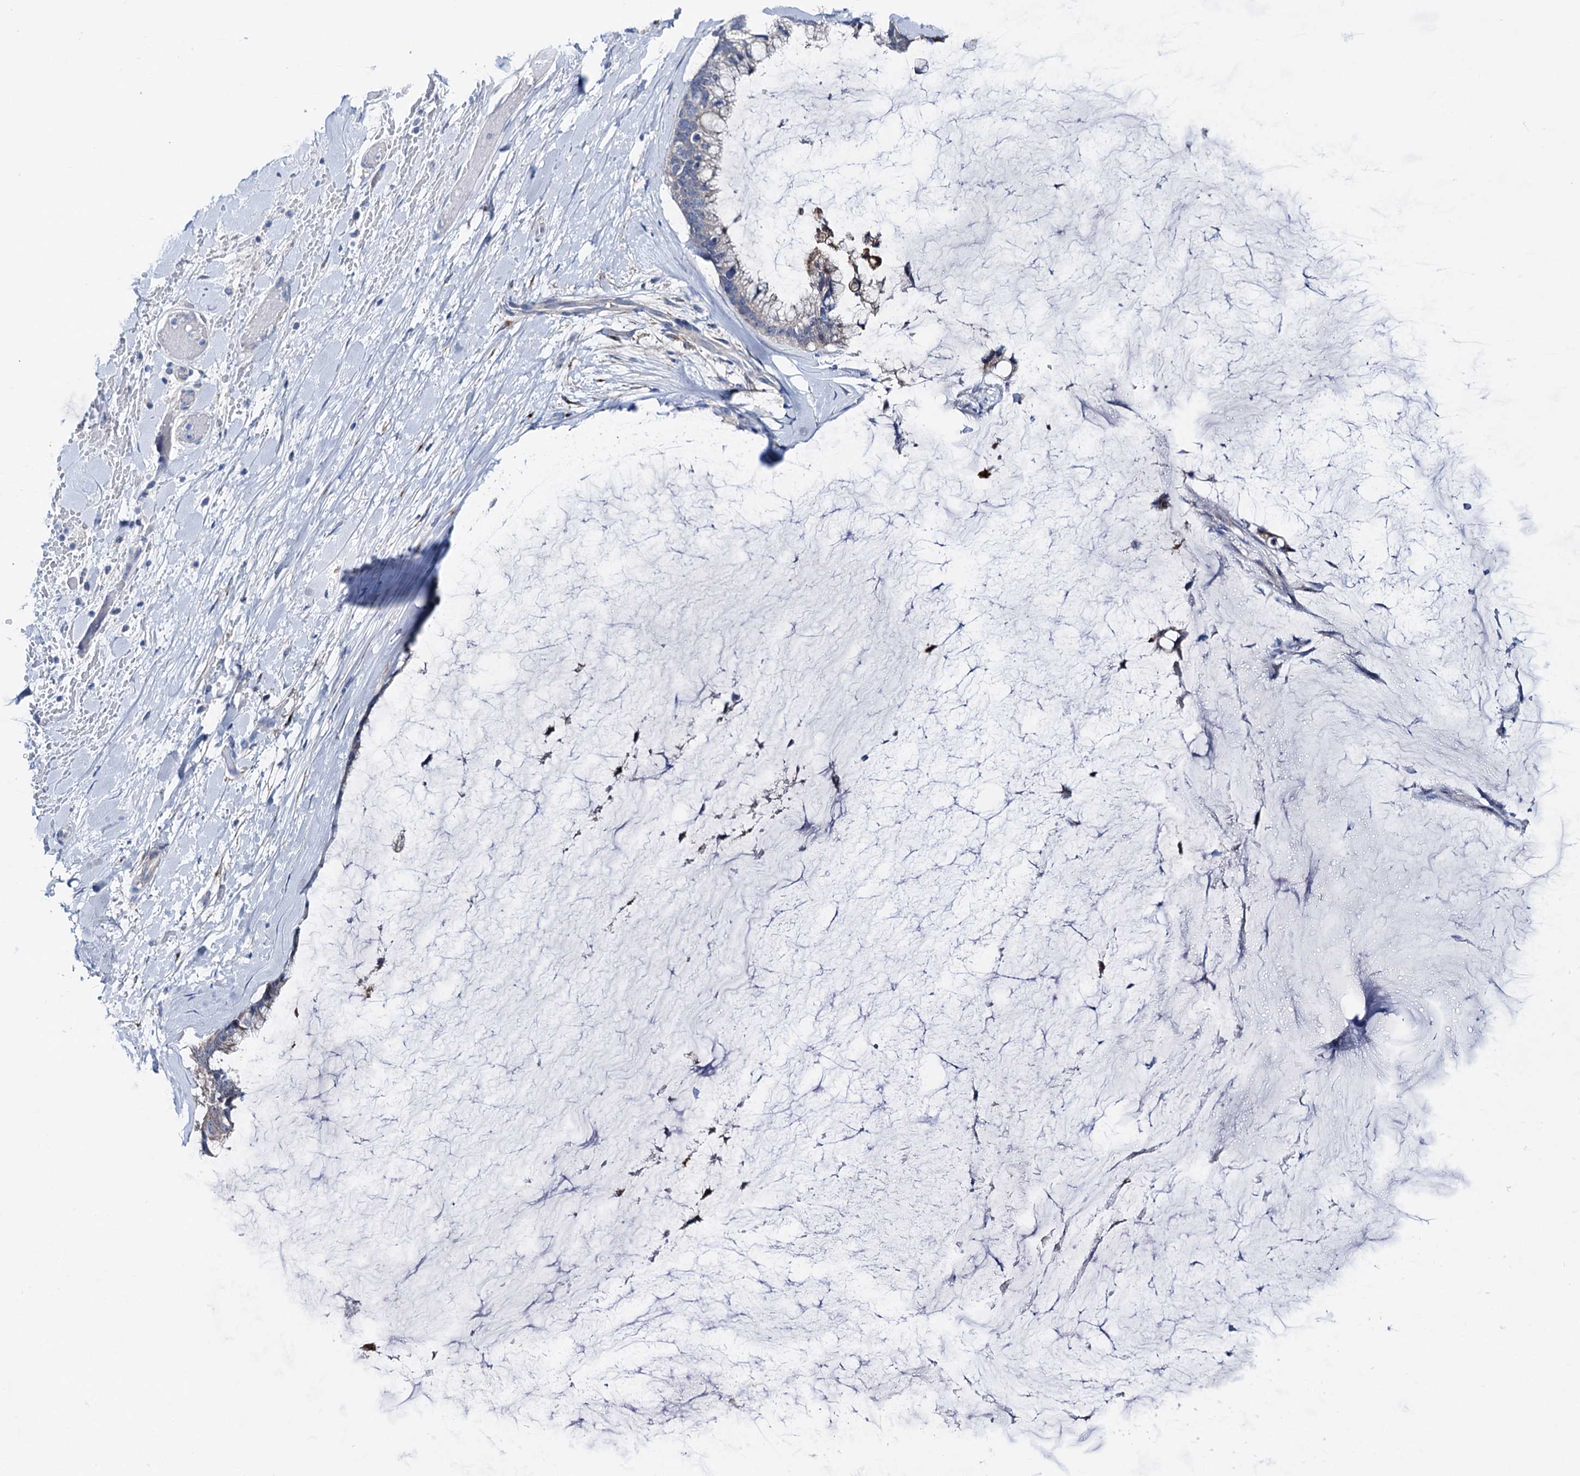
{"staining": {"intensity": "negative", "quantity": "none", "location": "none"}, "tissue": "ovarian cancer", "cell_type": "Tumor cells", "image_type": "cancer", "snomed": [{"axis": "morphology", "description": "Cystadenocarcinoma, mucinous, NOS"}, {"axis": "topography", "description": "Ovary"}], "caption": "Ovarian cancer (mucinous cystadenocarcinoma) stained for a protein using IHC exhibits no positivity tumor cells.", "gene": "SHROOM1", "patient": {"sex": "female", "age": 39}}